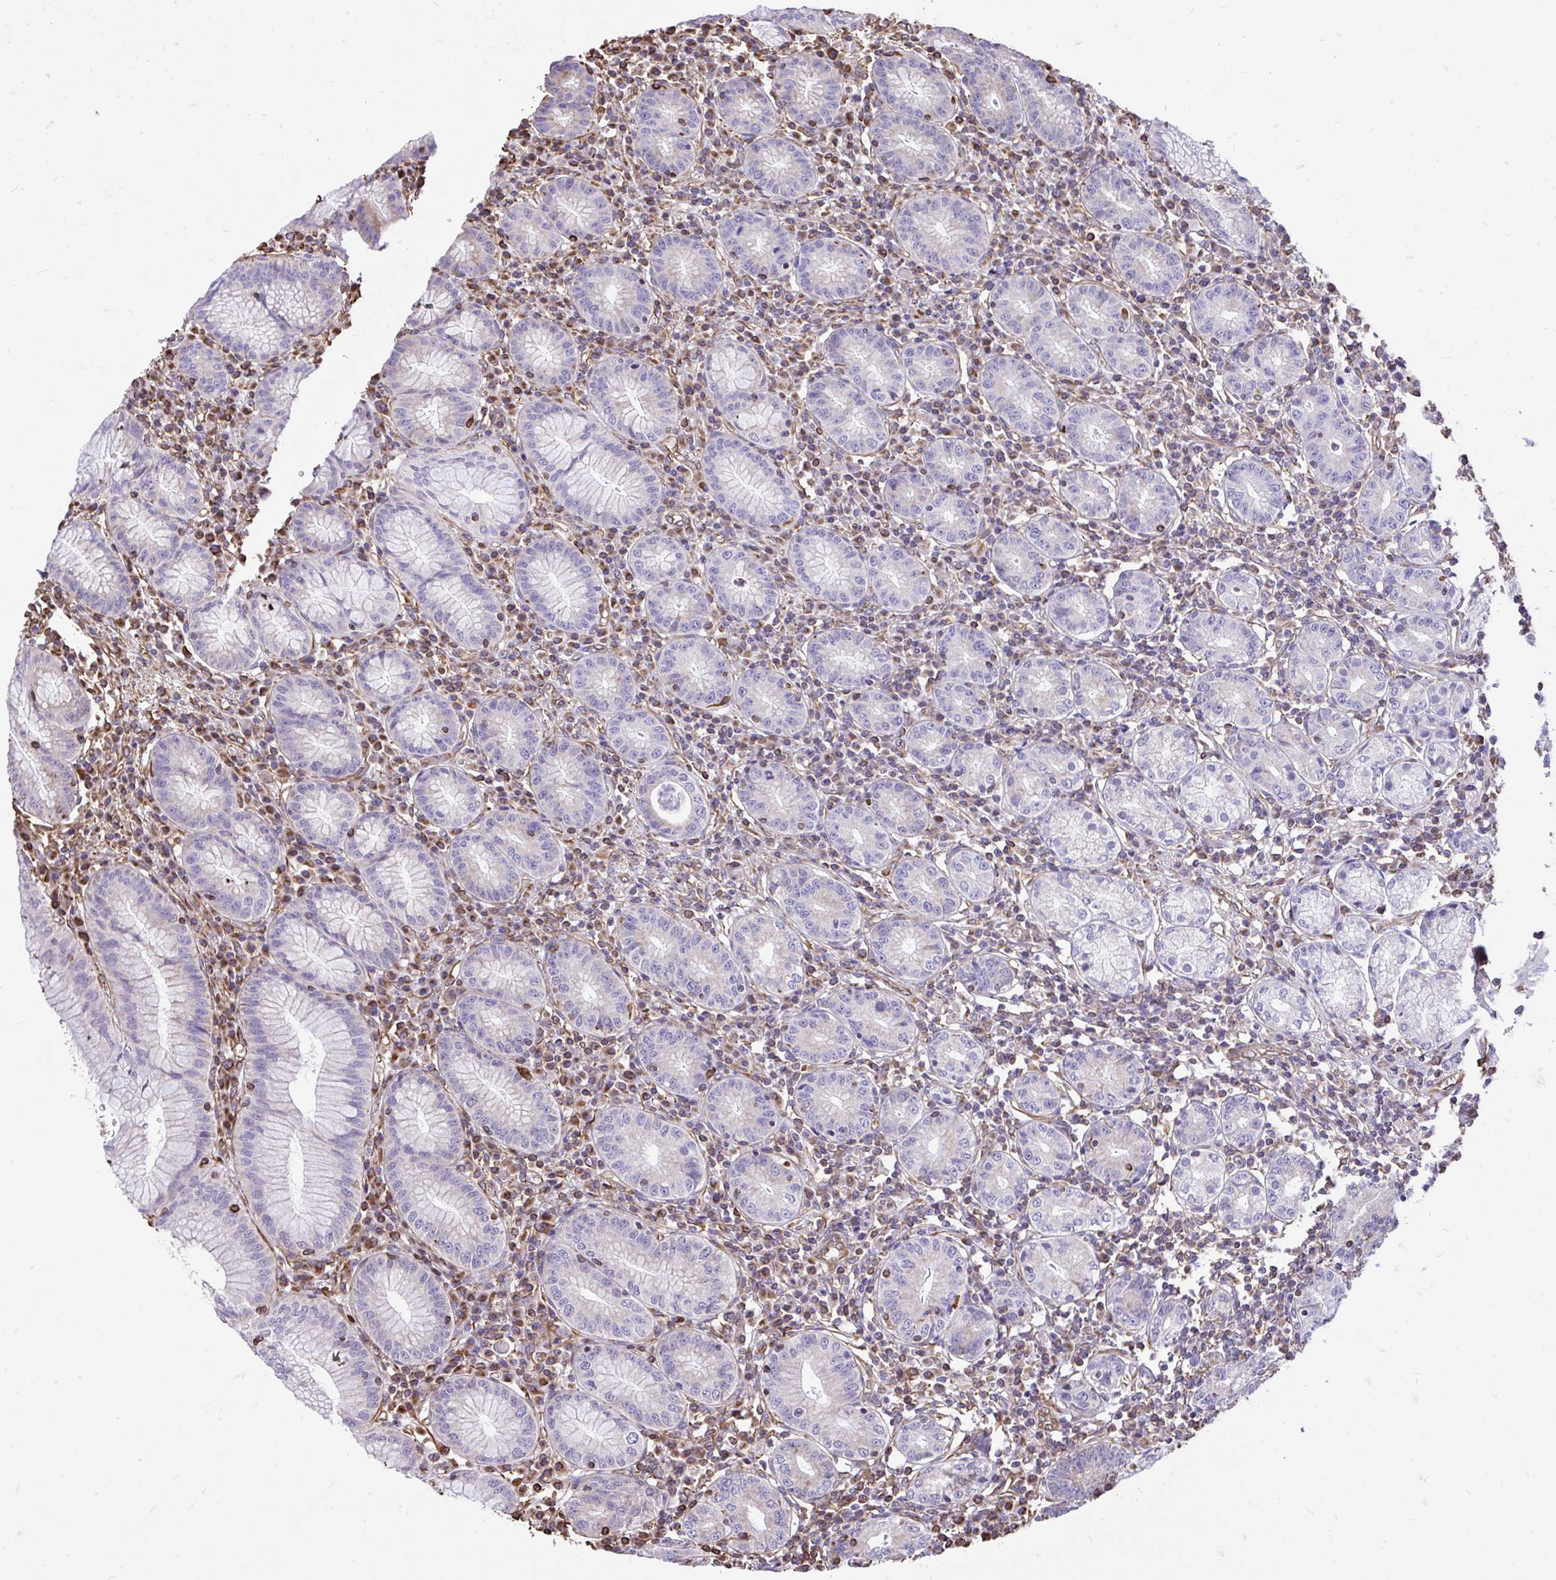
{"staining": {"intensity": "negative", "quantity": "none", "location": "none"}, "tissue": "stomach", "cell_type": "Glandular cells", "image_type": "normal", "snomed": [{"axis": "morphology", "description": "Normal tissue, NOS"}, {"axis": "topography", "description": "Stomach"}], "caption": "An image of human stomach is negative for staining in glandular cells. The staining was performed using DAB to visualize the protein expression in brown, while the nuclei were stained in blue with hematoxylin (Magnification: 20x).", "gene": "RNF103", "patient": {"sex": "male", "age": 55}}